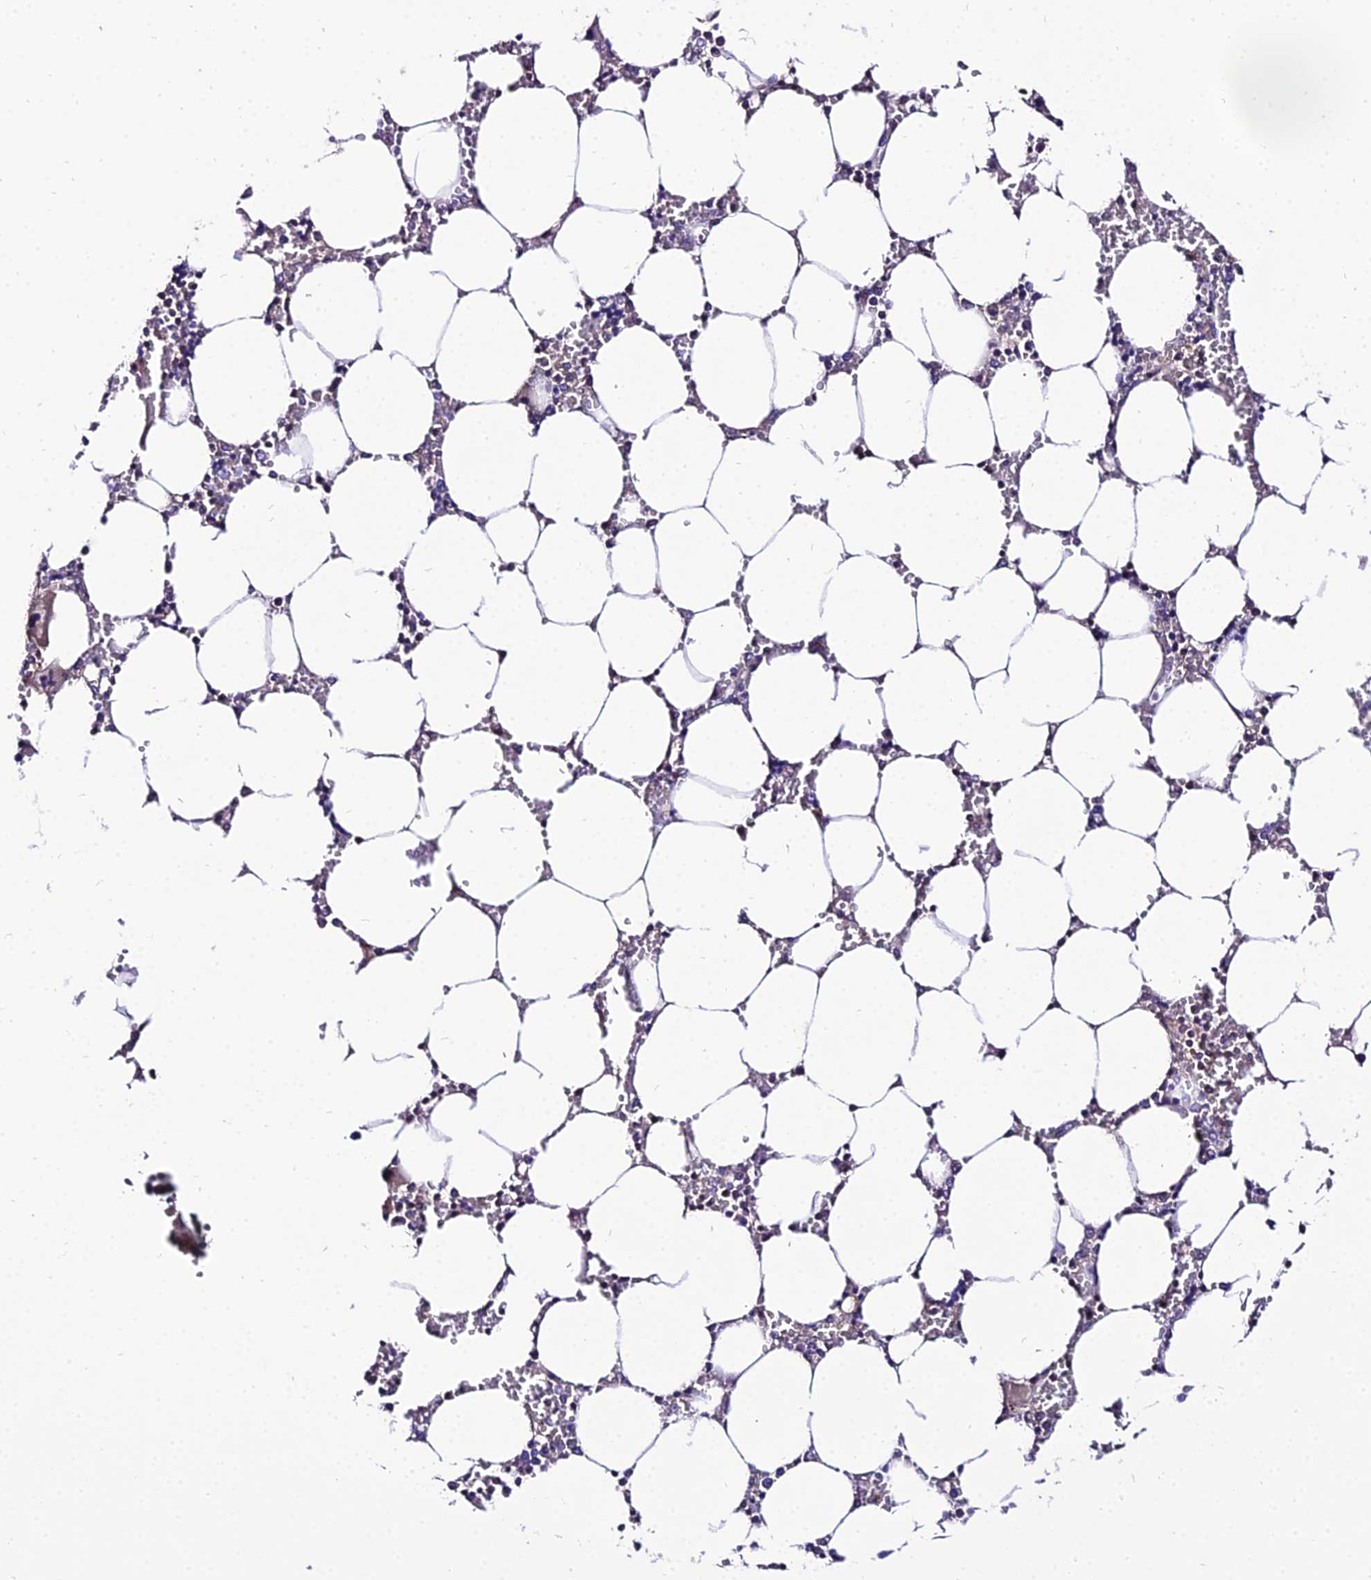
{"staining": {"intensity": "negative", "quantity": "none", "location": "none"}, "tissue": "bone marrow", "cell_type": "Hematopoietic cells", "image_type": "normal", "snomed": [{"axis": "morphology", "description": "Normal tissue, NOS"}, {"axis": "topography", "description": "Bone marrow"}], "caption": "The immunohistochemistry (IHC) histopathology image has no significant expression in hematopoietic cells of bone marrow.", "gene": "SHQ1", "patient": {"sex": "male", "age": 64}}